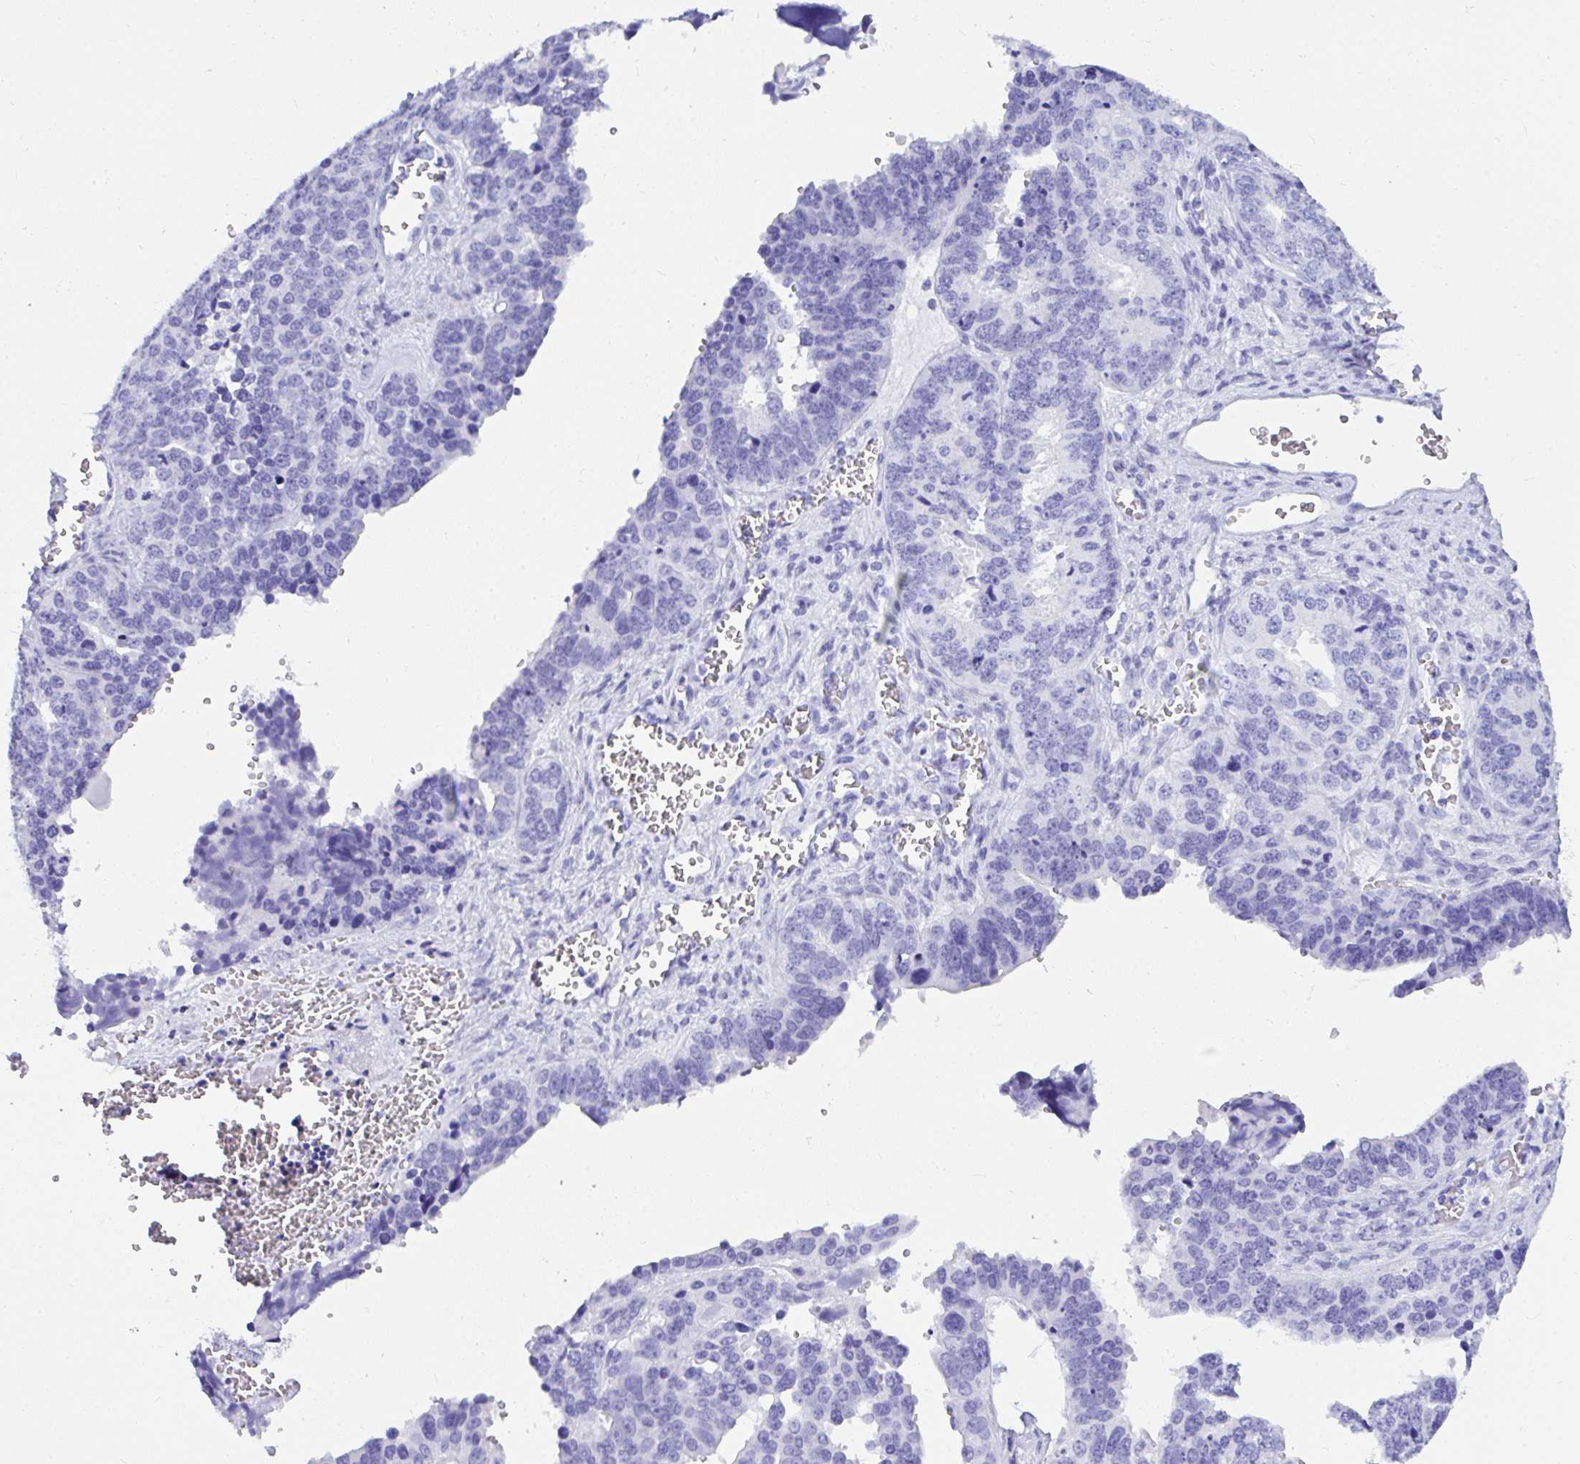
{"staining": {"intensity": "negative", "quantity": "none", "location": "none"}, "tissue": "ovarian cancer", "cell_type": "Tumor cells", "image_type": "cancer", "snomed": [{"axis": "morphology", "description": "Cystadenocarcinoma, serous, NOS"}, {"axis": "topography", "description": "Ovary"}], "caption": "Micrograph shows no protein positivity in tumor cells of ovarian cancer tissue.", "gene": "BEST4", "patient": {"sex": "female", "age": 76}}